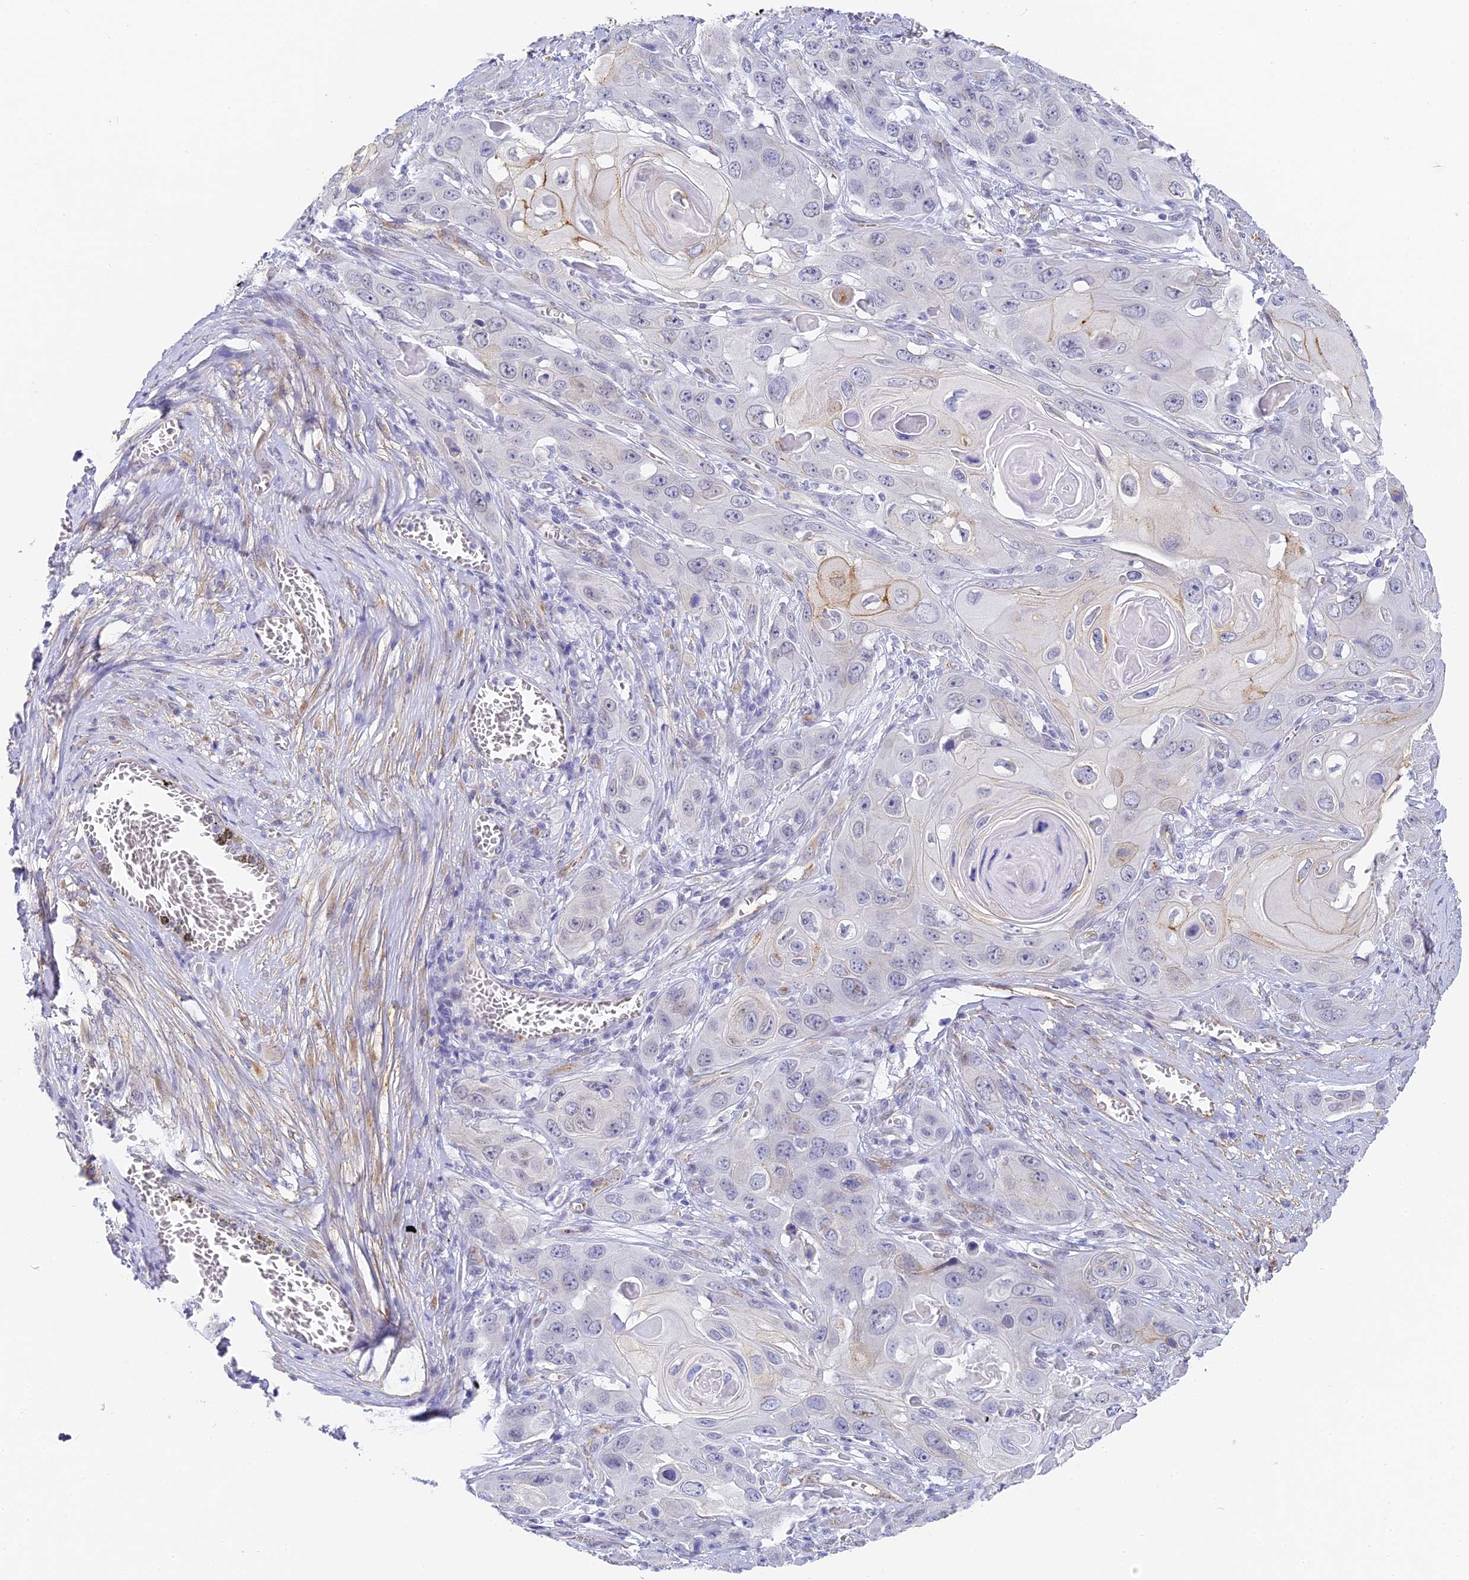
{"staining": {"intensity": "negative", "quantity": "none", "location": "none"}, "tissue": "skin cancer", "cell_type": "Tumor cells", "image_type": "cancer", "snomed": [{"axis": "morphology", "description": "Squamous cell carcinoma, NOS"}, {"axis": "topography", "description": "Skin"}], "caption": "High power microscopy micrograph of an immunohistochemistry (IHC) histopathology image of skin cancer (squamous cell carcinoma), revealing no significant positivity in tumor cells.", "gene": "GJA1", "patient": {"sex": "male", "age": 55}}